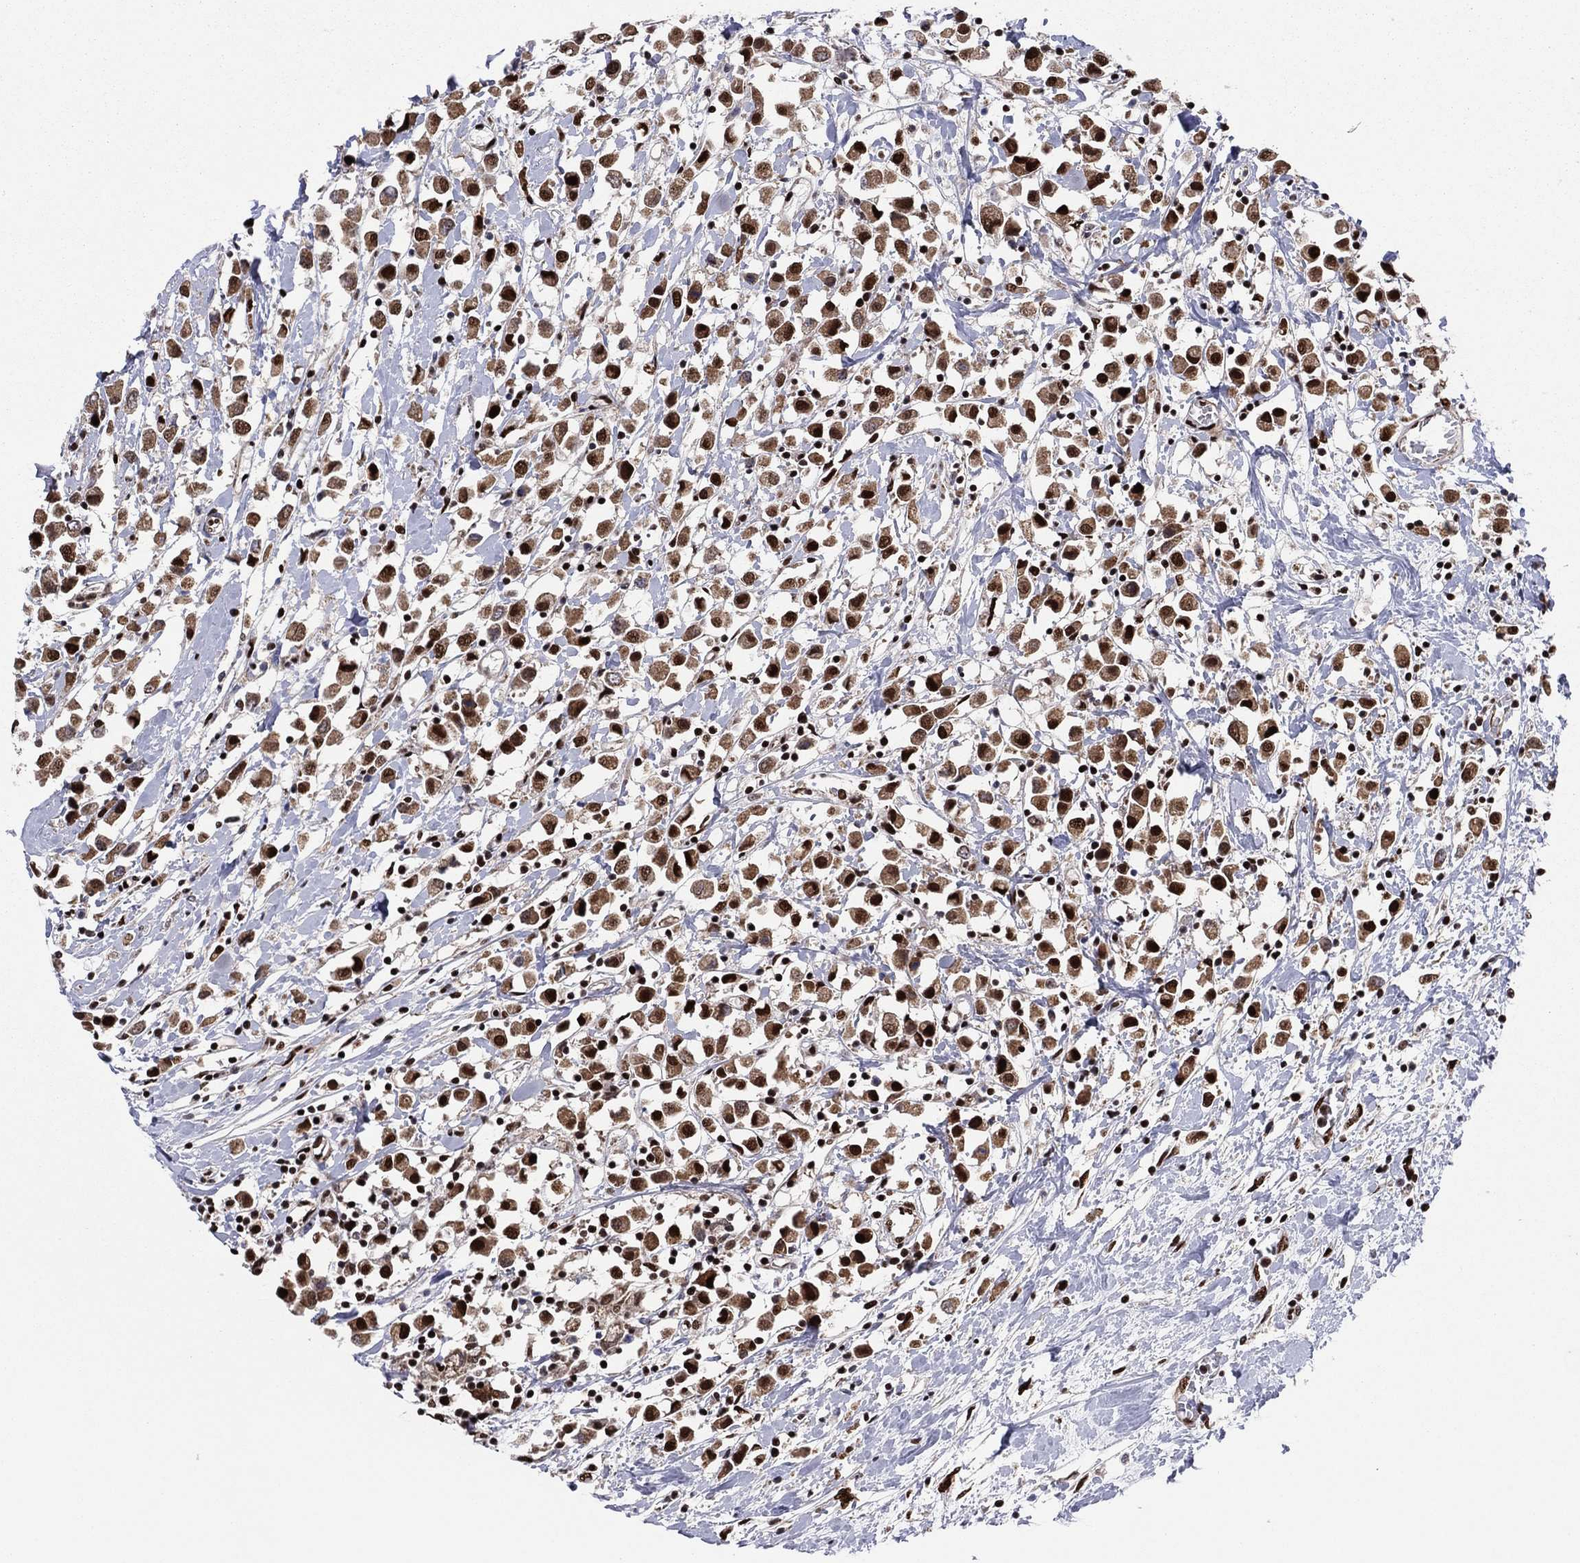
{"staining": {"intensity": "strong", "quantity": "25%-75%", "location": "nuclear"}, "tissue": "breast cancer", "cell_type": "Tumor cells", "image_type": "cancer", "snomed": [{"axis": "morphology", "description": "Duct carcinoma"}, {"axis": "topography", "description": "Breast"}], "caption": "Tumor cells reveal strong nuclear staining in about 25%-75% of cells in breast intraductal carcinoma.", "gene": "TP53BP1", "patient": {"sex": "female", "age": 61}}